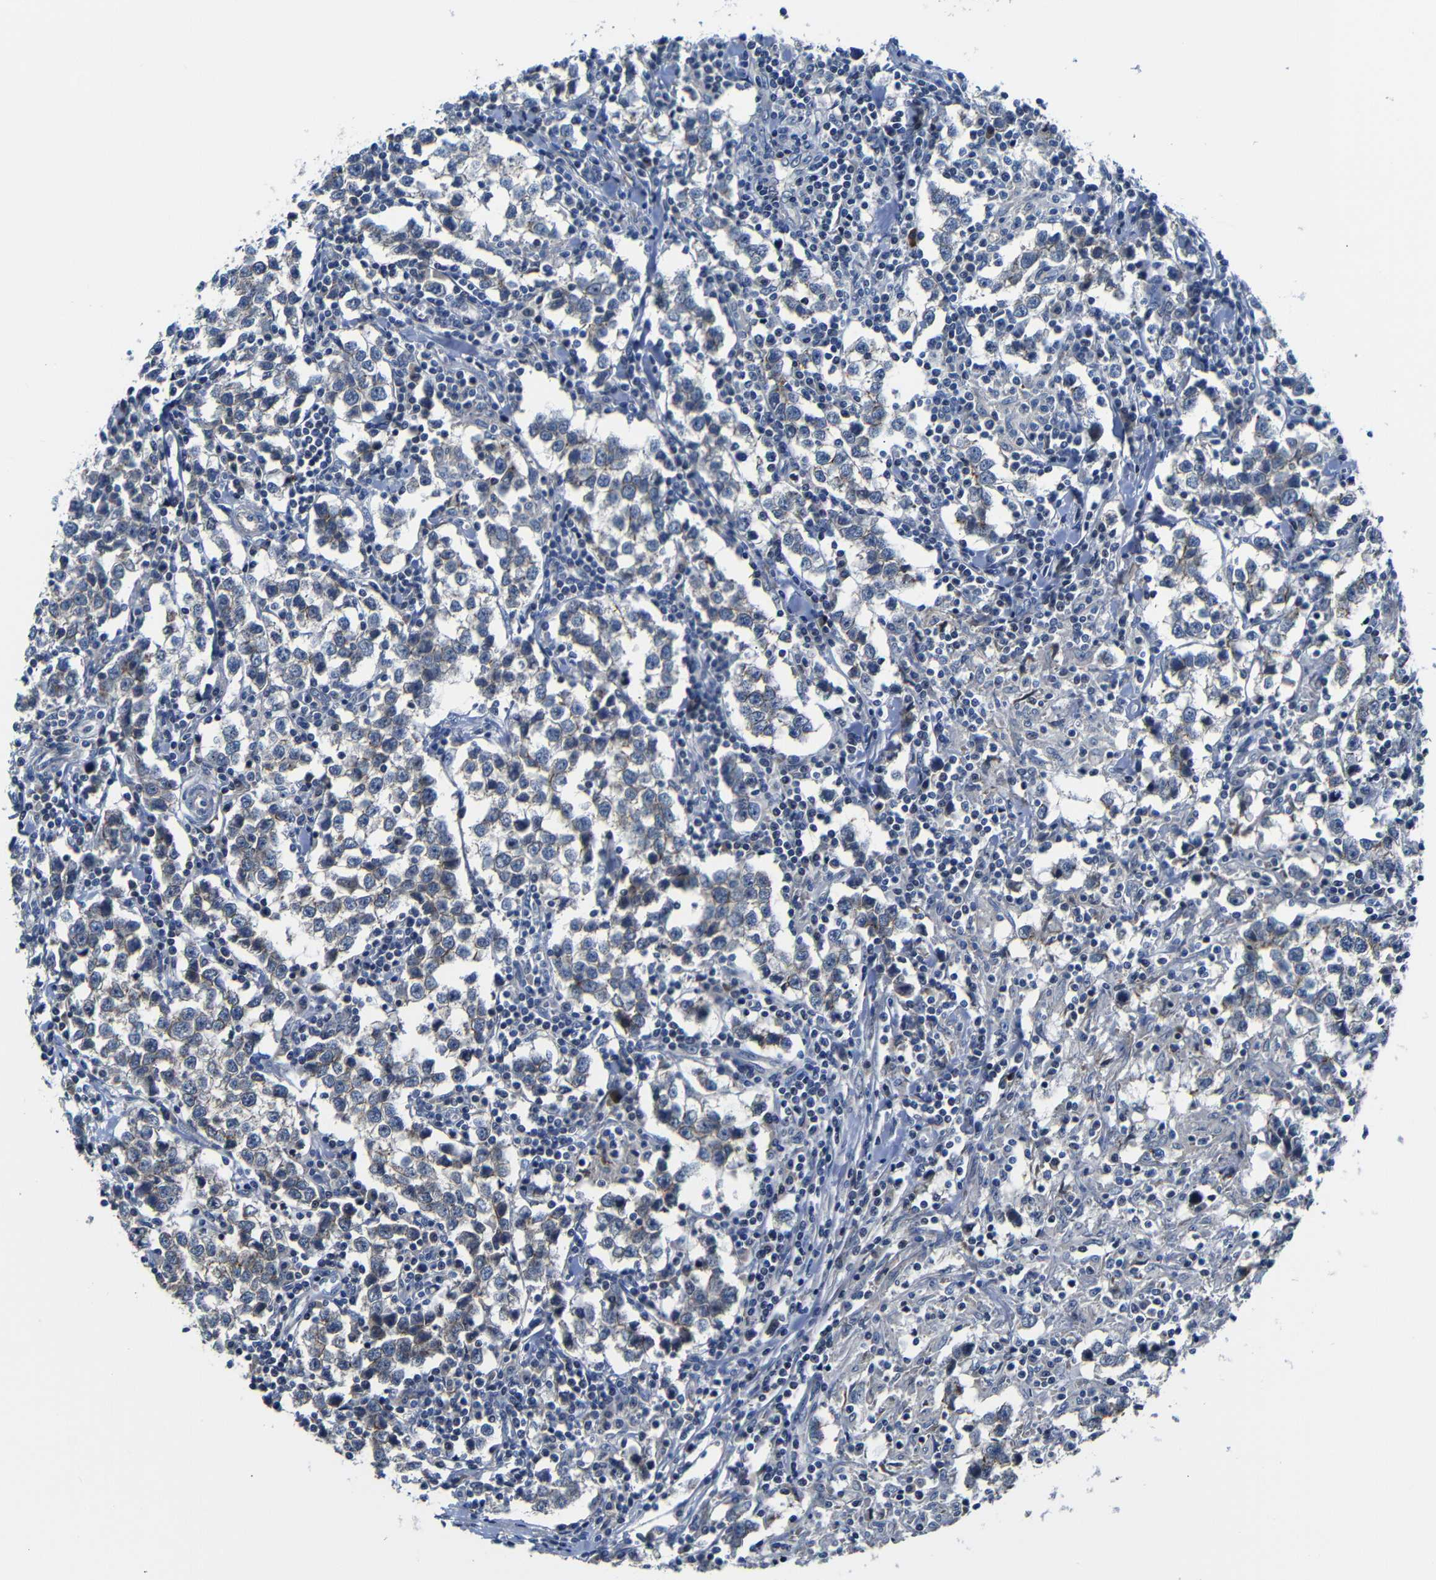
{"staining": {"intensity": "weak", "quantity": "25%-75%", "location": "cytoplasmic/membranous"}, "tissue": "testis cancer", "cell_type": "Tumor cells", "image_type": "cancer", "snomed": [{"axis": "morphology", "description": "Seminoma, NOS"}, {"axis": "morphology", "description": "Carcinoma, Embryonal, NOS"}, {"axis": "topography", "description": "Testis"}], "caption": "Immunohistochemistry (IHC) of testis cancer (seminoma) exhibits low levels of weak cytoplasmic/membranous positivity in approximately 25%-75% of tumor cells.", "gene": "AFDN", "patient": {"sex": "male", "age": 36}}